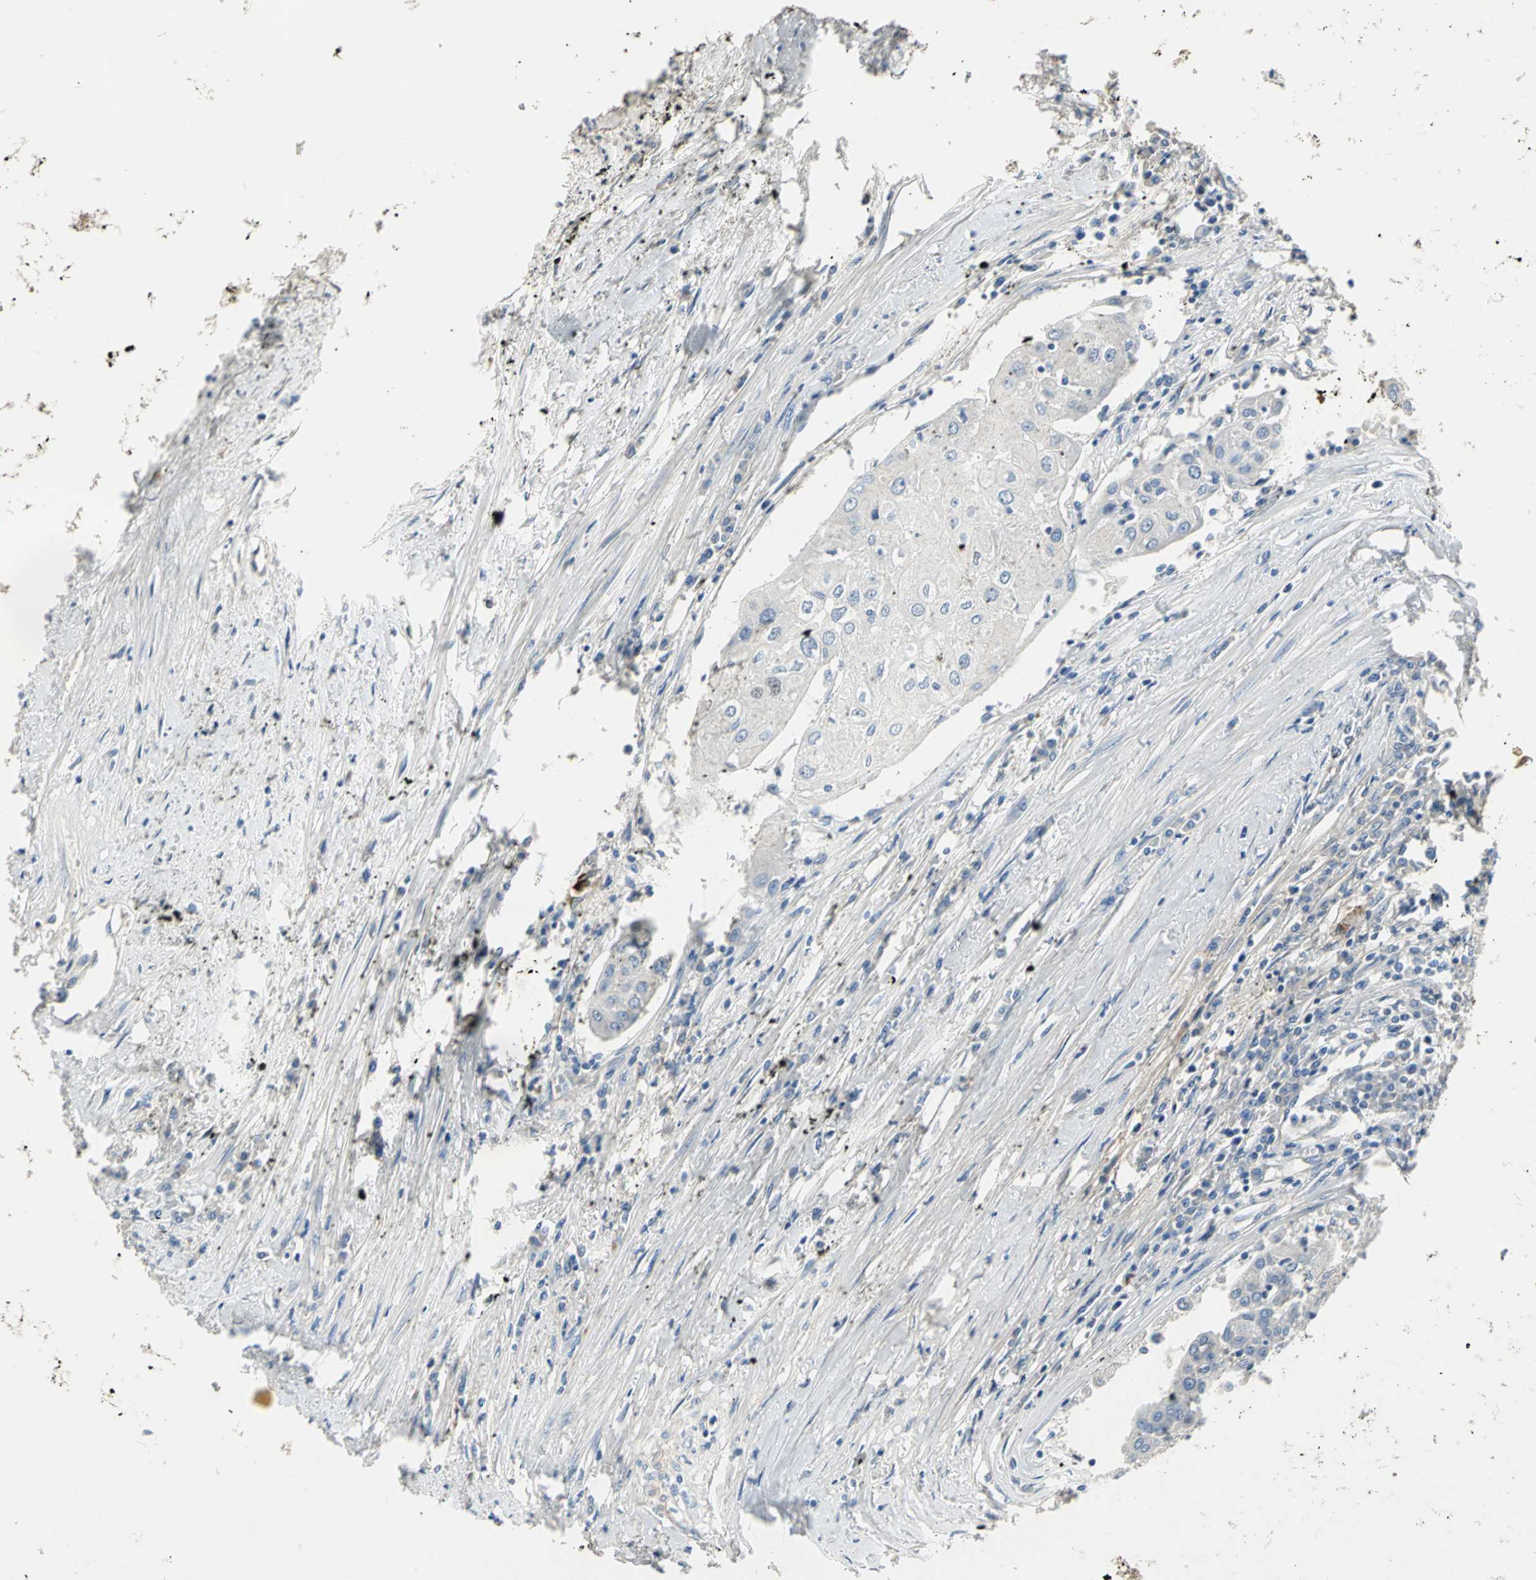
{"staining": {"intensity": "negative", "quantity": "none", "location": "none"}, "tissue": "urothelial cancer", "cell_type": "Tumor cells", "image_type": "cancer", "snomed": [{"axis": "morphology", "description": "Urothelial carcinoma, High grade"}, {"axis": "topography", "description": "Urinary bladder"}], "caption": "Immunohistochemistry (IHC) histopathology image of neoplastic tissue: human urothelial cancer stained with DAB (3,3'-diaminobenzidine) displays no significant protein expression in tumor cells.", "gene": "EFNB3", "patient": {"sex": "female", "age": 85}}